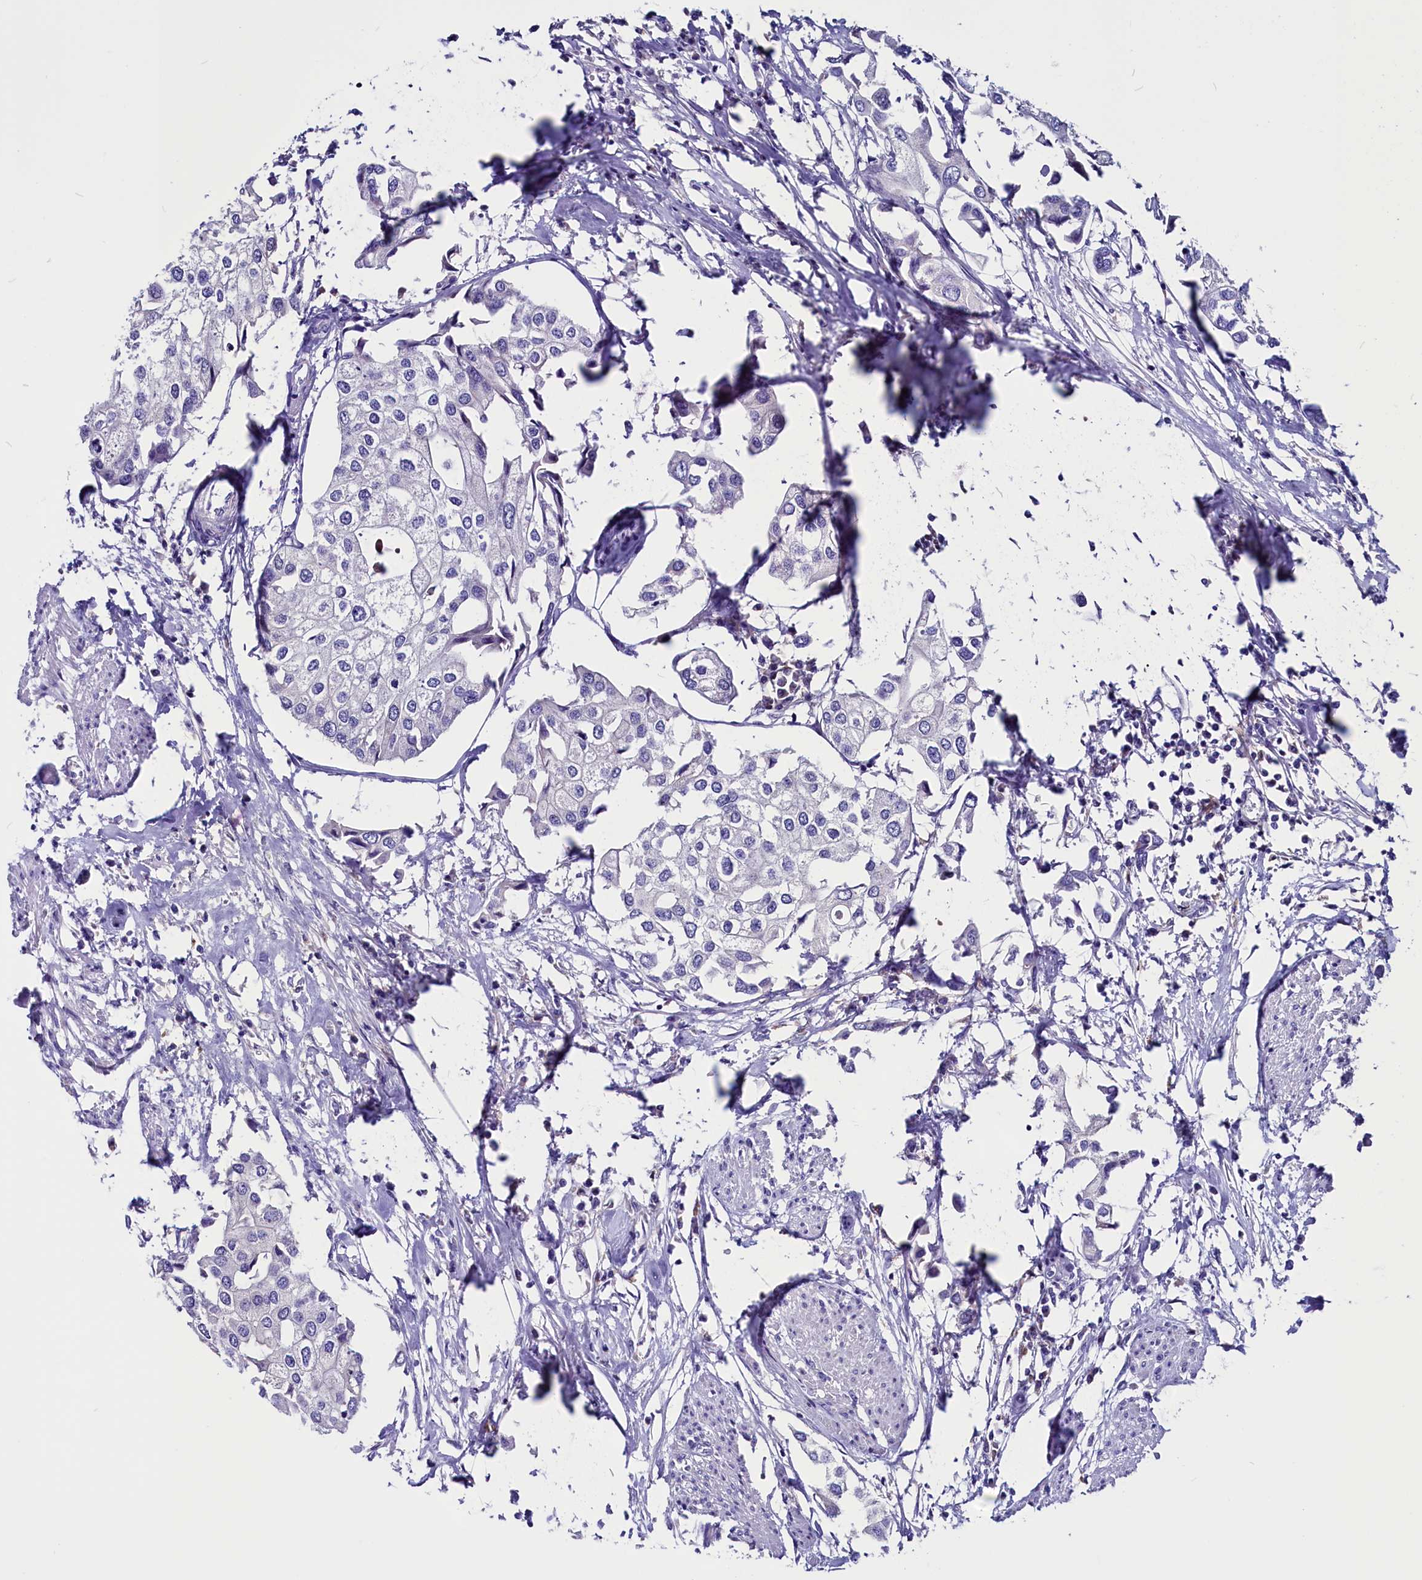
{"staining": {"intensity": "negative", "quantity": "none", "location": "none"}, "tissue": "urothelial cancer", "cell_type": "Tumor cells", "image_type": "cancer", "snomed": [{"axis": "morphology", "description": "Urothelial carcinoma, High grade"}, {"axis": "topography", "description": "Urinary bladder"}], "caption": "A photomicrograph of urothelial cancer stained for a protein displays no brown staining in tumor cells.", "gene": "CCBE1", "patient": {"sex": "male", "age": 64}}